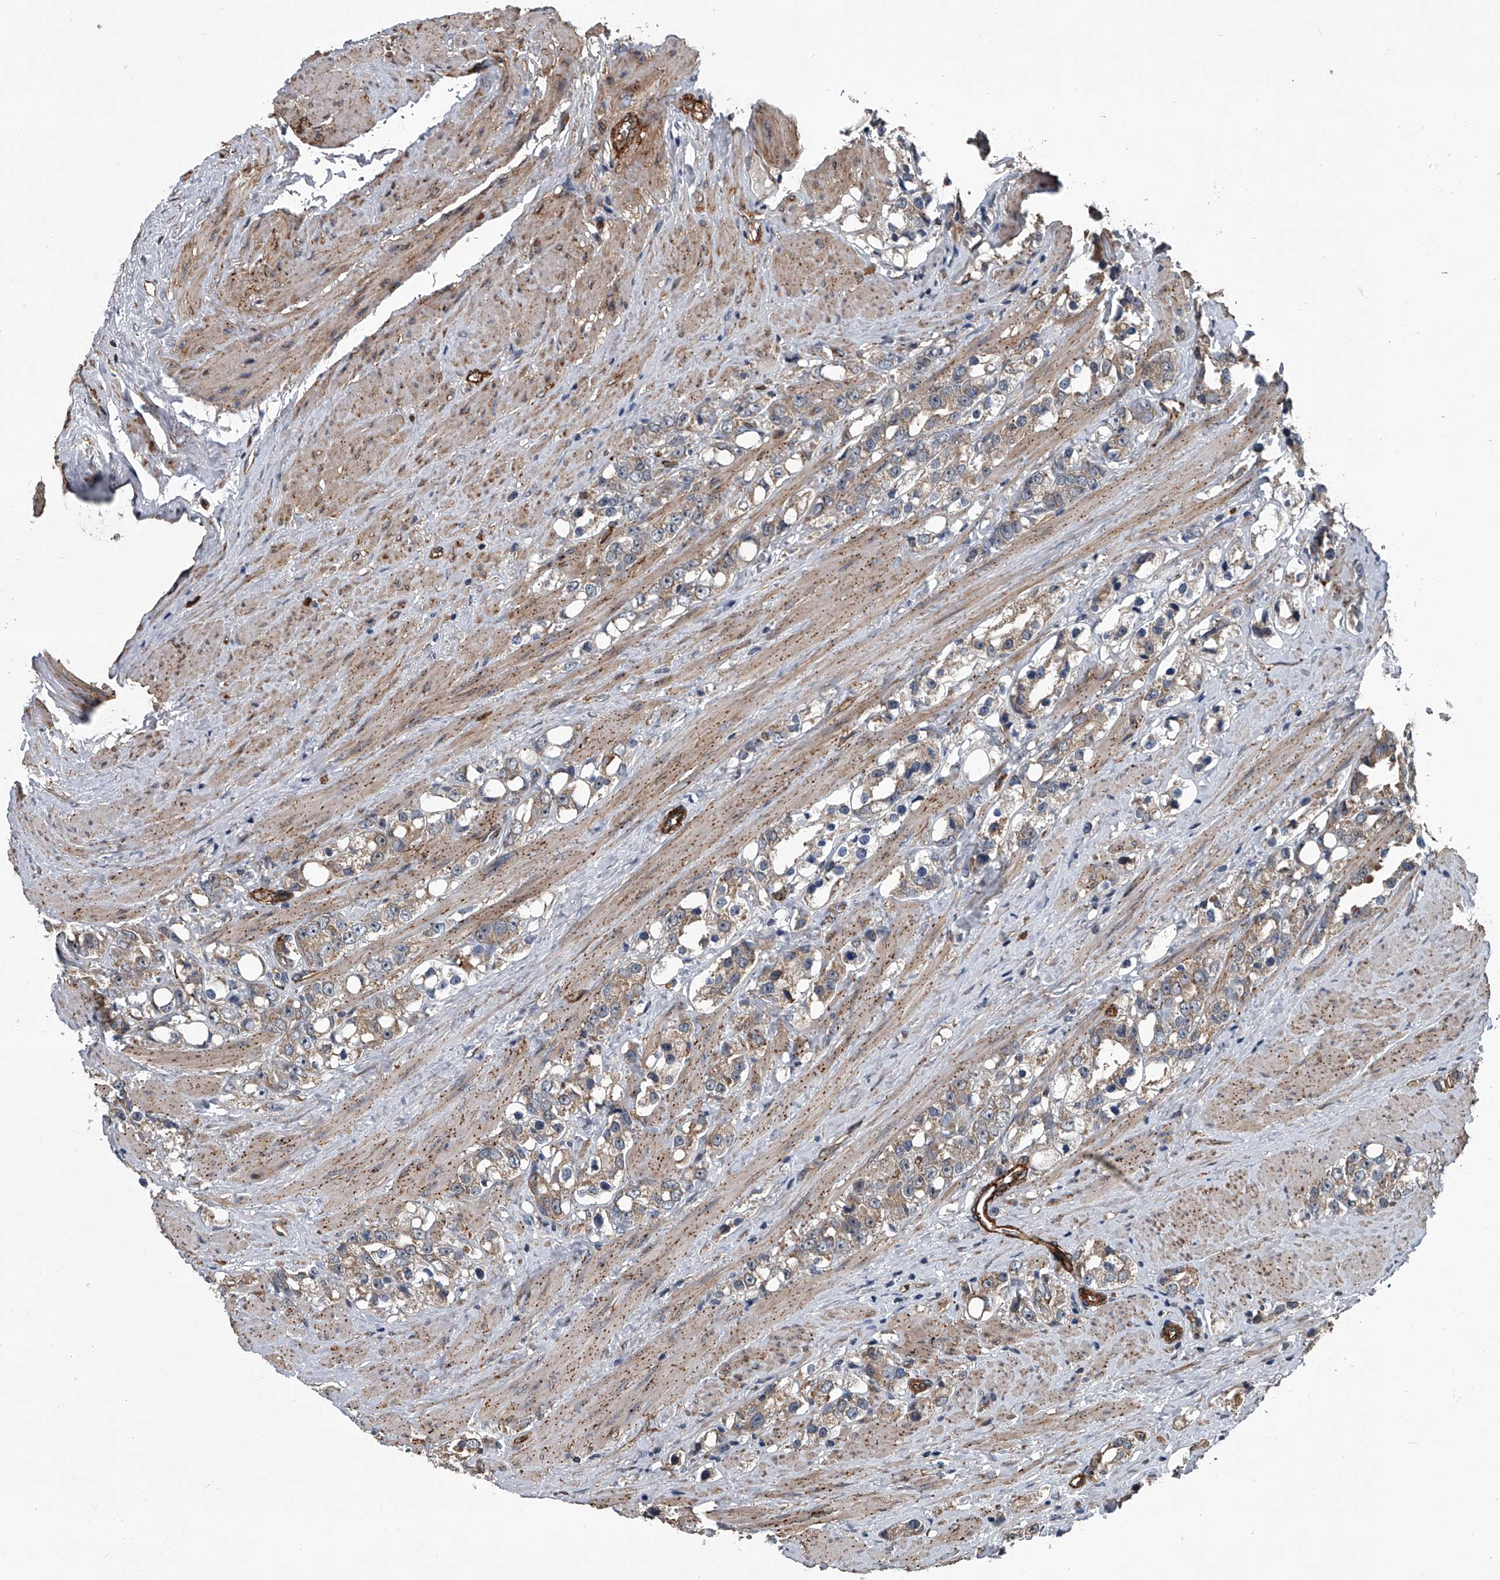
{"staining": {"intensity": "weak", "quantity": ">75%", "location": "cytoplasmic/membranous"}, "tissue": "prostate cancer", "cell_type": "Tumor cells", "image_type": "cancer", "snomed": [{"axis": "morphology", "description": "Adenocarcinoma, NOS"}, {"axis": "topography", "description": "Prostate"}], "caption": "High-magnification brightfield microscopy of prostate cancer stained with DAB (3,3'-diaminobenzidine) (brown) and counterstained with hematoxylin (blue). tumor cells exhibit weak cytoplasmic/membranous expression is present in approximately>75% of cells.", "gene": "LDLRAD2", "patient": {"sex": "male", "age": 79}}